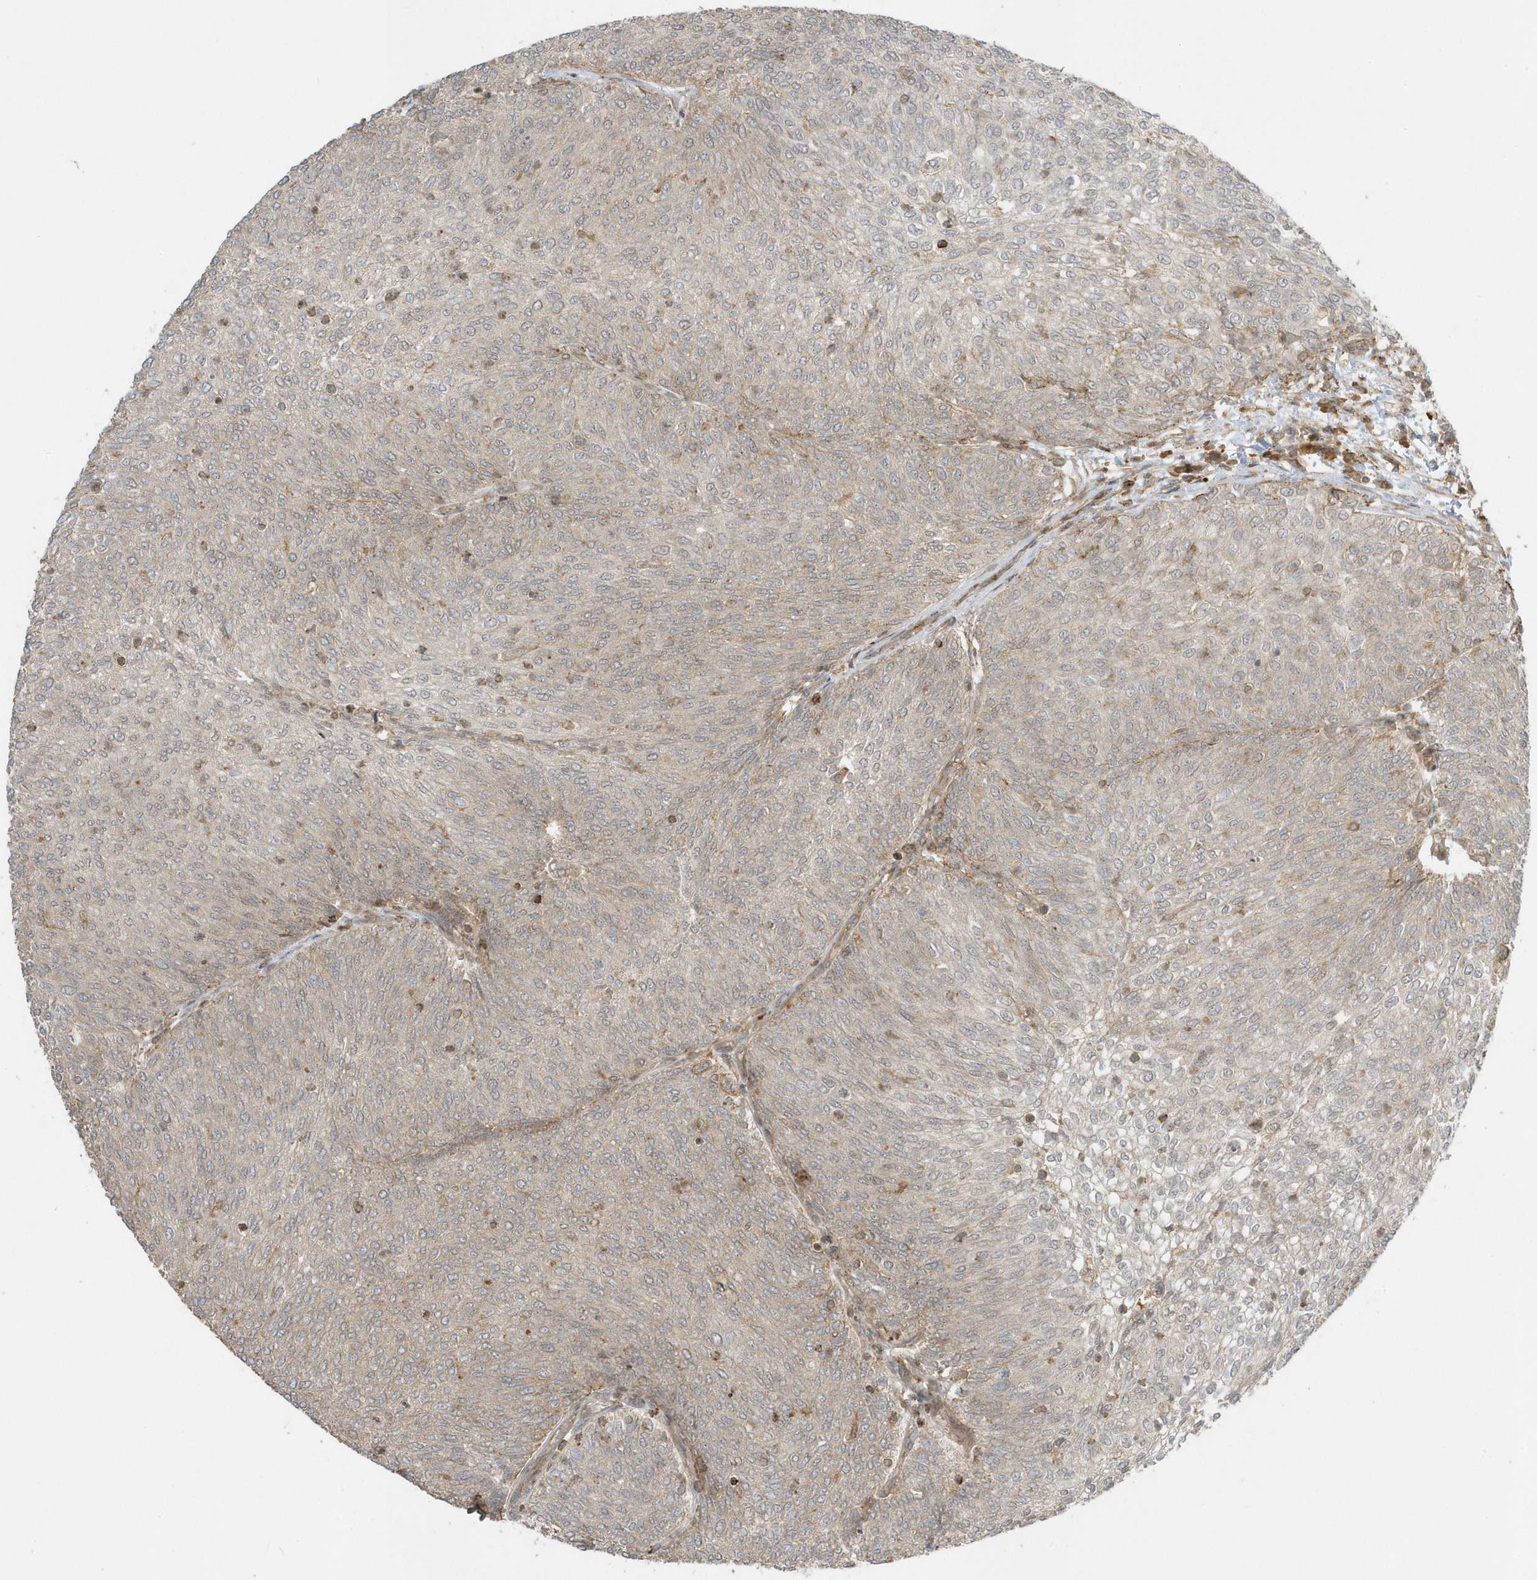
{"staining": {"intensity": "negative", "quantity": "none", "location": "none"}, "tissue": "urothelial cancer", "cell_type": "Tumor cells", "image_type": "cancer", "snomed": [{"axis": "morphology", "description": "Urothelial carcinoma, Low grade"}, {"axis": "topography", "description": "Urinary bladder"}], "caption": "There is no significant staining in tumor cells of urothelial cancer.", "gene": "ZBTB8A", "patient": {"sex": "female", "age": 79}}